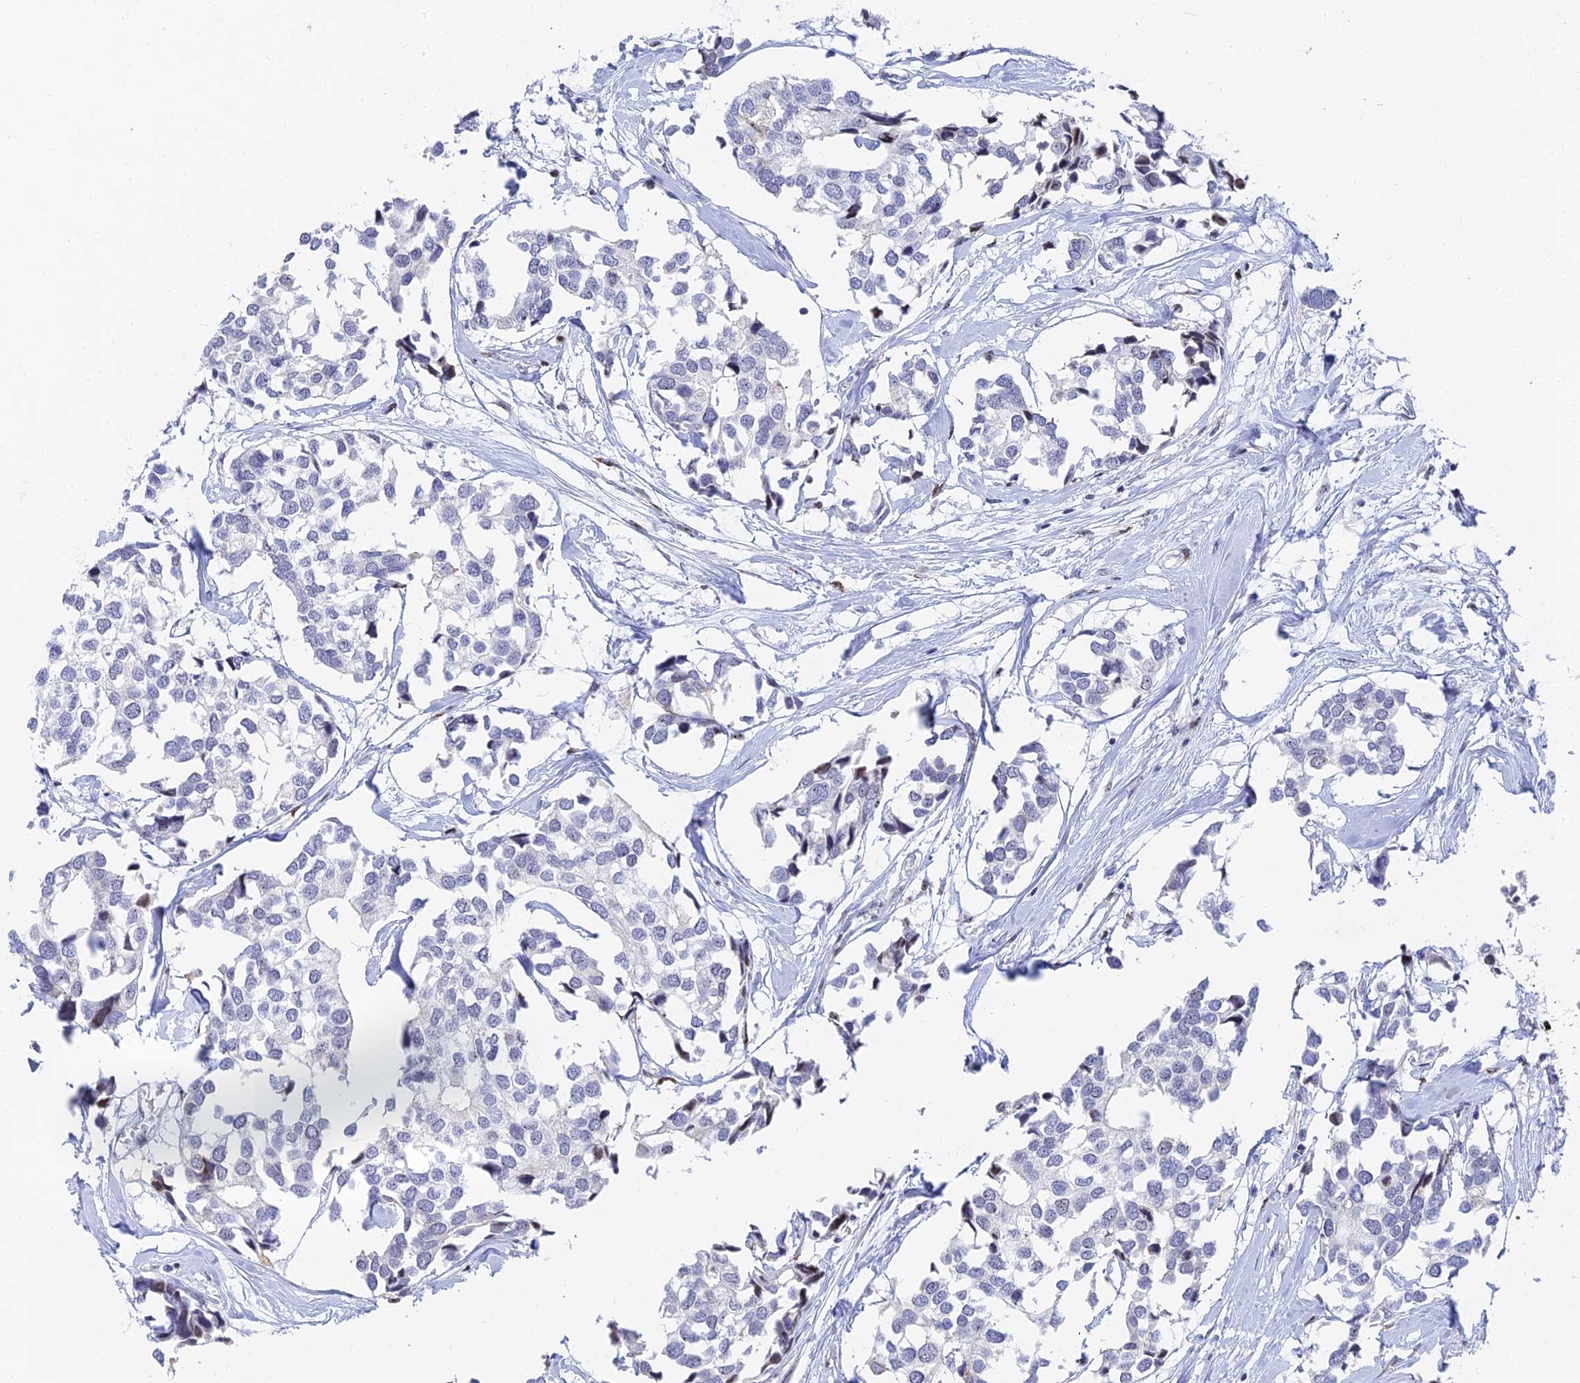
{"staining": {"intensity": "negative", "quantity": "none", "location": "none"}, "tissue": "breast cancer", "cell_type": "Tumor cells", "image_type": "cancer", "snomed": [{"axis": "morphology", "description": "Duct carcinoma"}, {"axis": "topography", "description": "Breast"}], "caption": "High power microscopy histopathology image of an immunohistochemistry (IHC) image of breast cancer (intraductal carcinoma), revealing no significant staining in tumor cells.", "gene": "RSL1D1", "patient": {"sex": "female", "age": 83}}